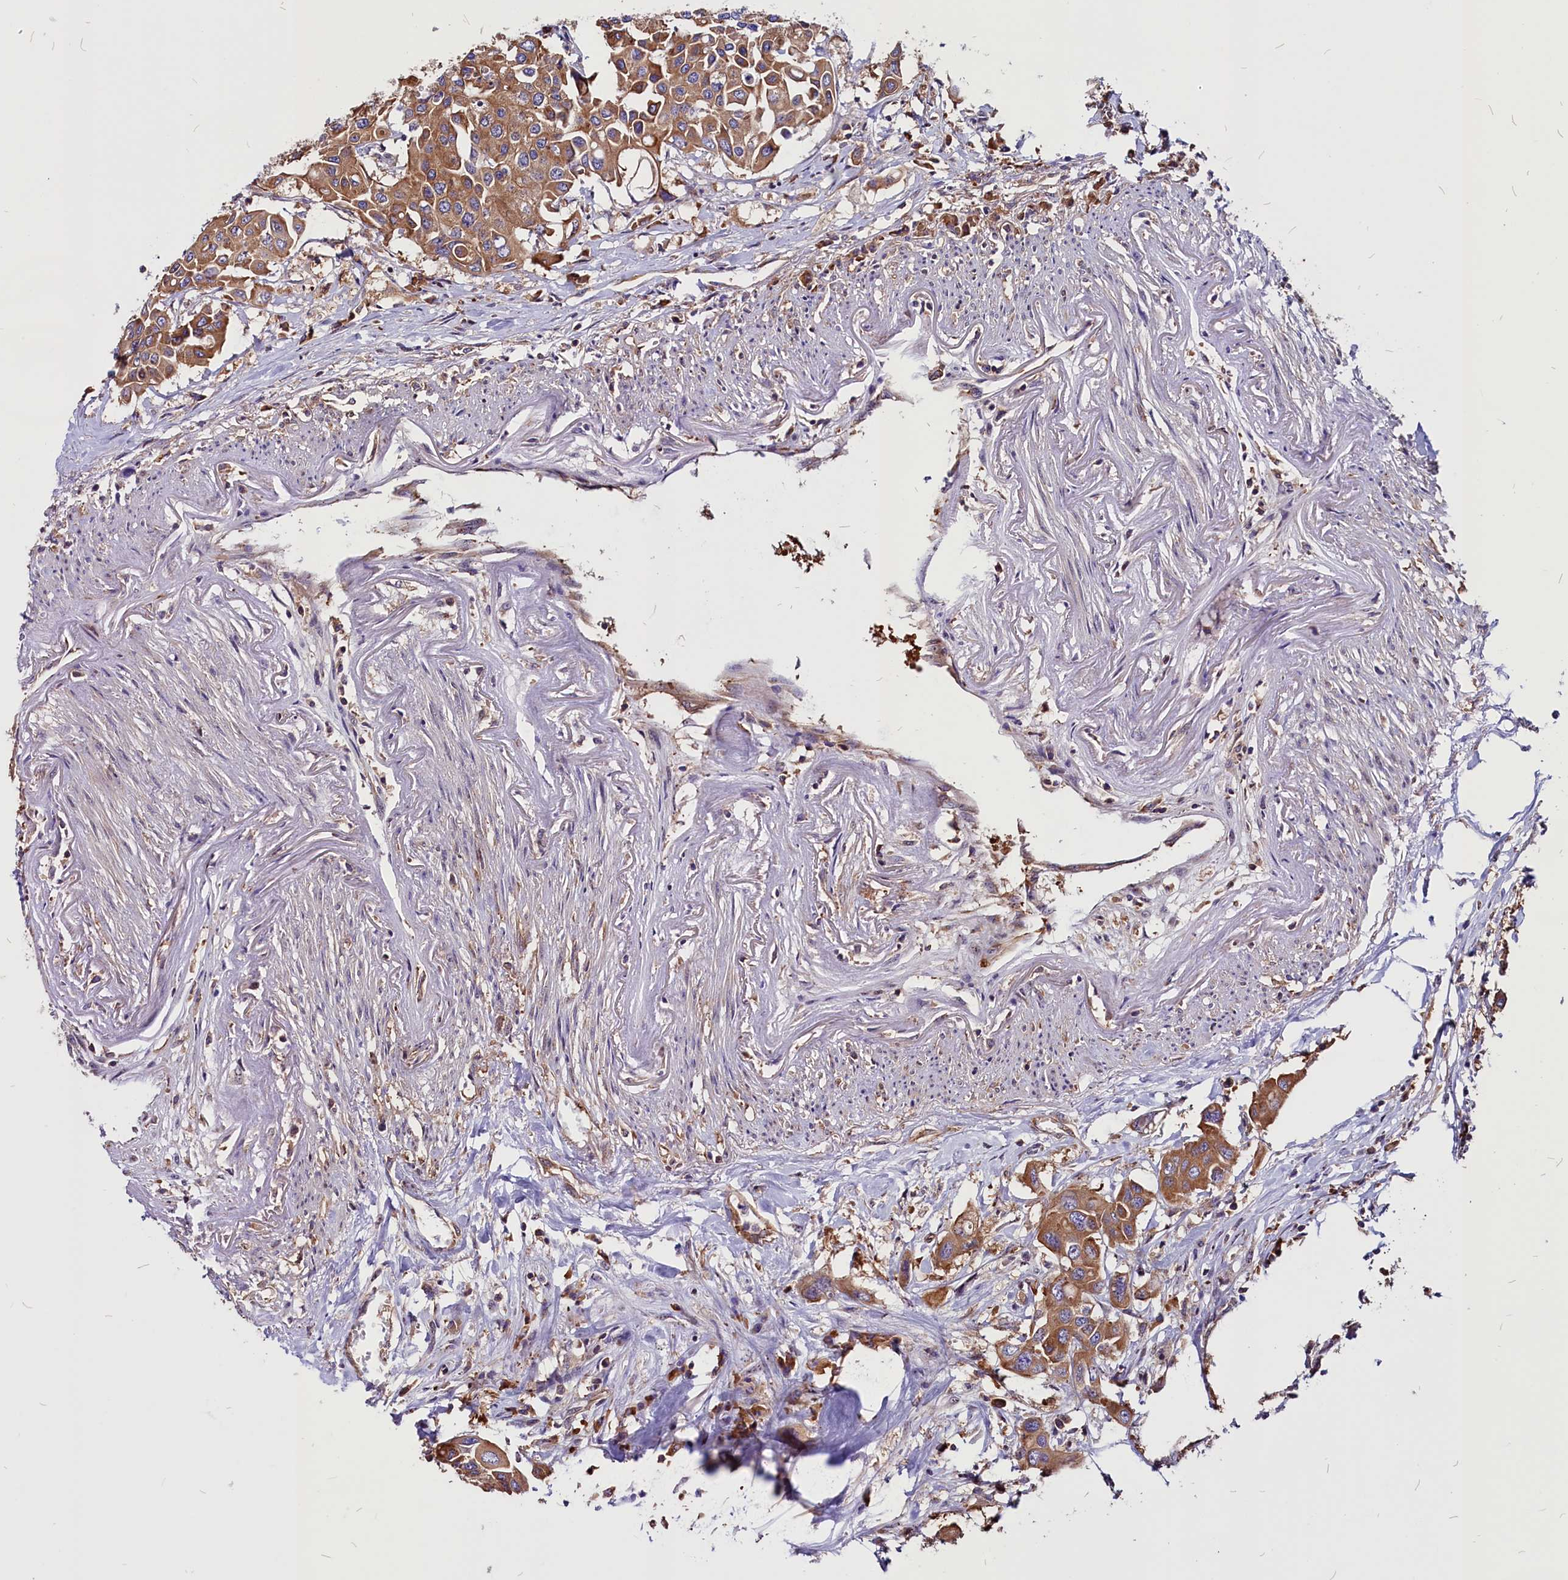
{"staining": {"intensity": "moderate", "quantity": ">75%", "location": "cytoplasmic/membranous"}, "tissue": "colorectal cancer", "cell_type": "Tumor cells", "image_type": "cancer", "snomed": [{"axis": "morphology", "description": "Adenocarcinoma, NOS"}, {"axis": "topography", "description": "Colon"}], "caption": "The immunohistochemical stain labels moderate cytoplasmic/membranous staining in tumor cells of colorectal cancer (adenocarcinoma) tissue. The staining was performed using DAB to visualize the protein expression in brown, while the nuclei were stained in blue with hematoxylin (Magnification: 20x).", "gene": "EIF3G", "patient": {"sex": "male", "age": 77}}